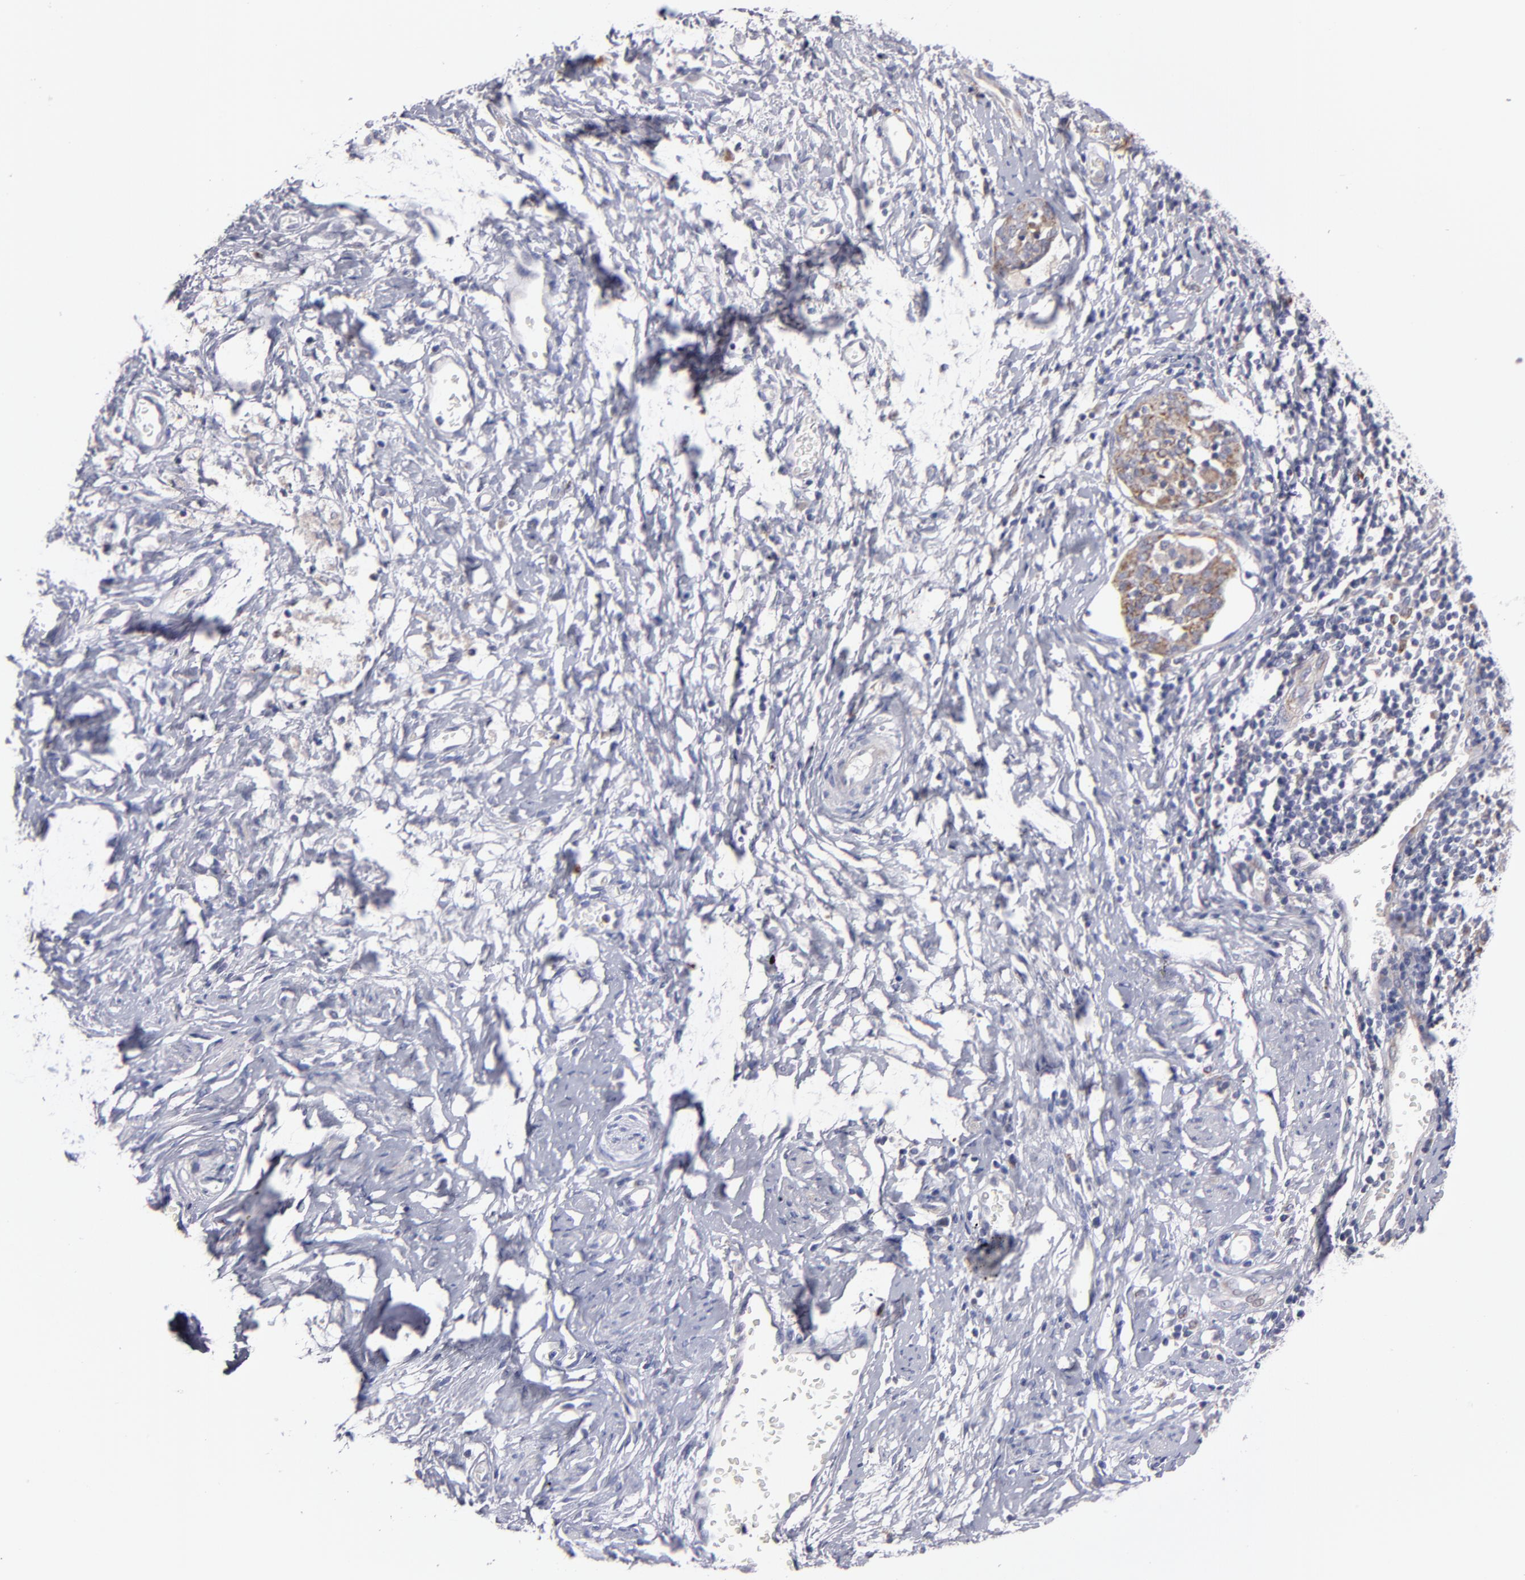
{"staining": {"intensity": "moderate", "quantity": ">75%", "location": "cytoplasmic/membranous"}, "tissue": "cervical cancer", "cell_type": "Tumor cells", "image_type": "cancer", "snomed": [{"axis": "morphology", "description": "Normal tissue, NOS"}, {"axis": "morphology", "description": "Squamous cell carcinoma, NOS"}, {"axis": "topography", "description": "Cervix"}], "caption": "Human squamous cell carcinoma (cervical) stained with a protein marker exhibits moderate staining in tumor cells.", "gene": "HCCS", "patient": {"sex": "female", "age": 67}}